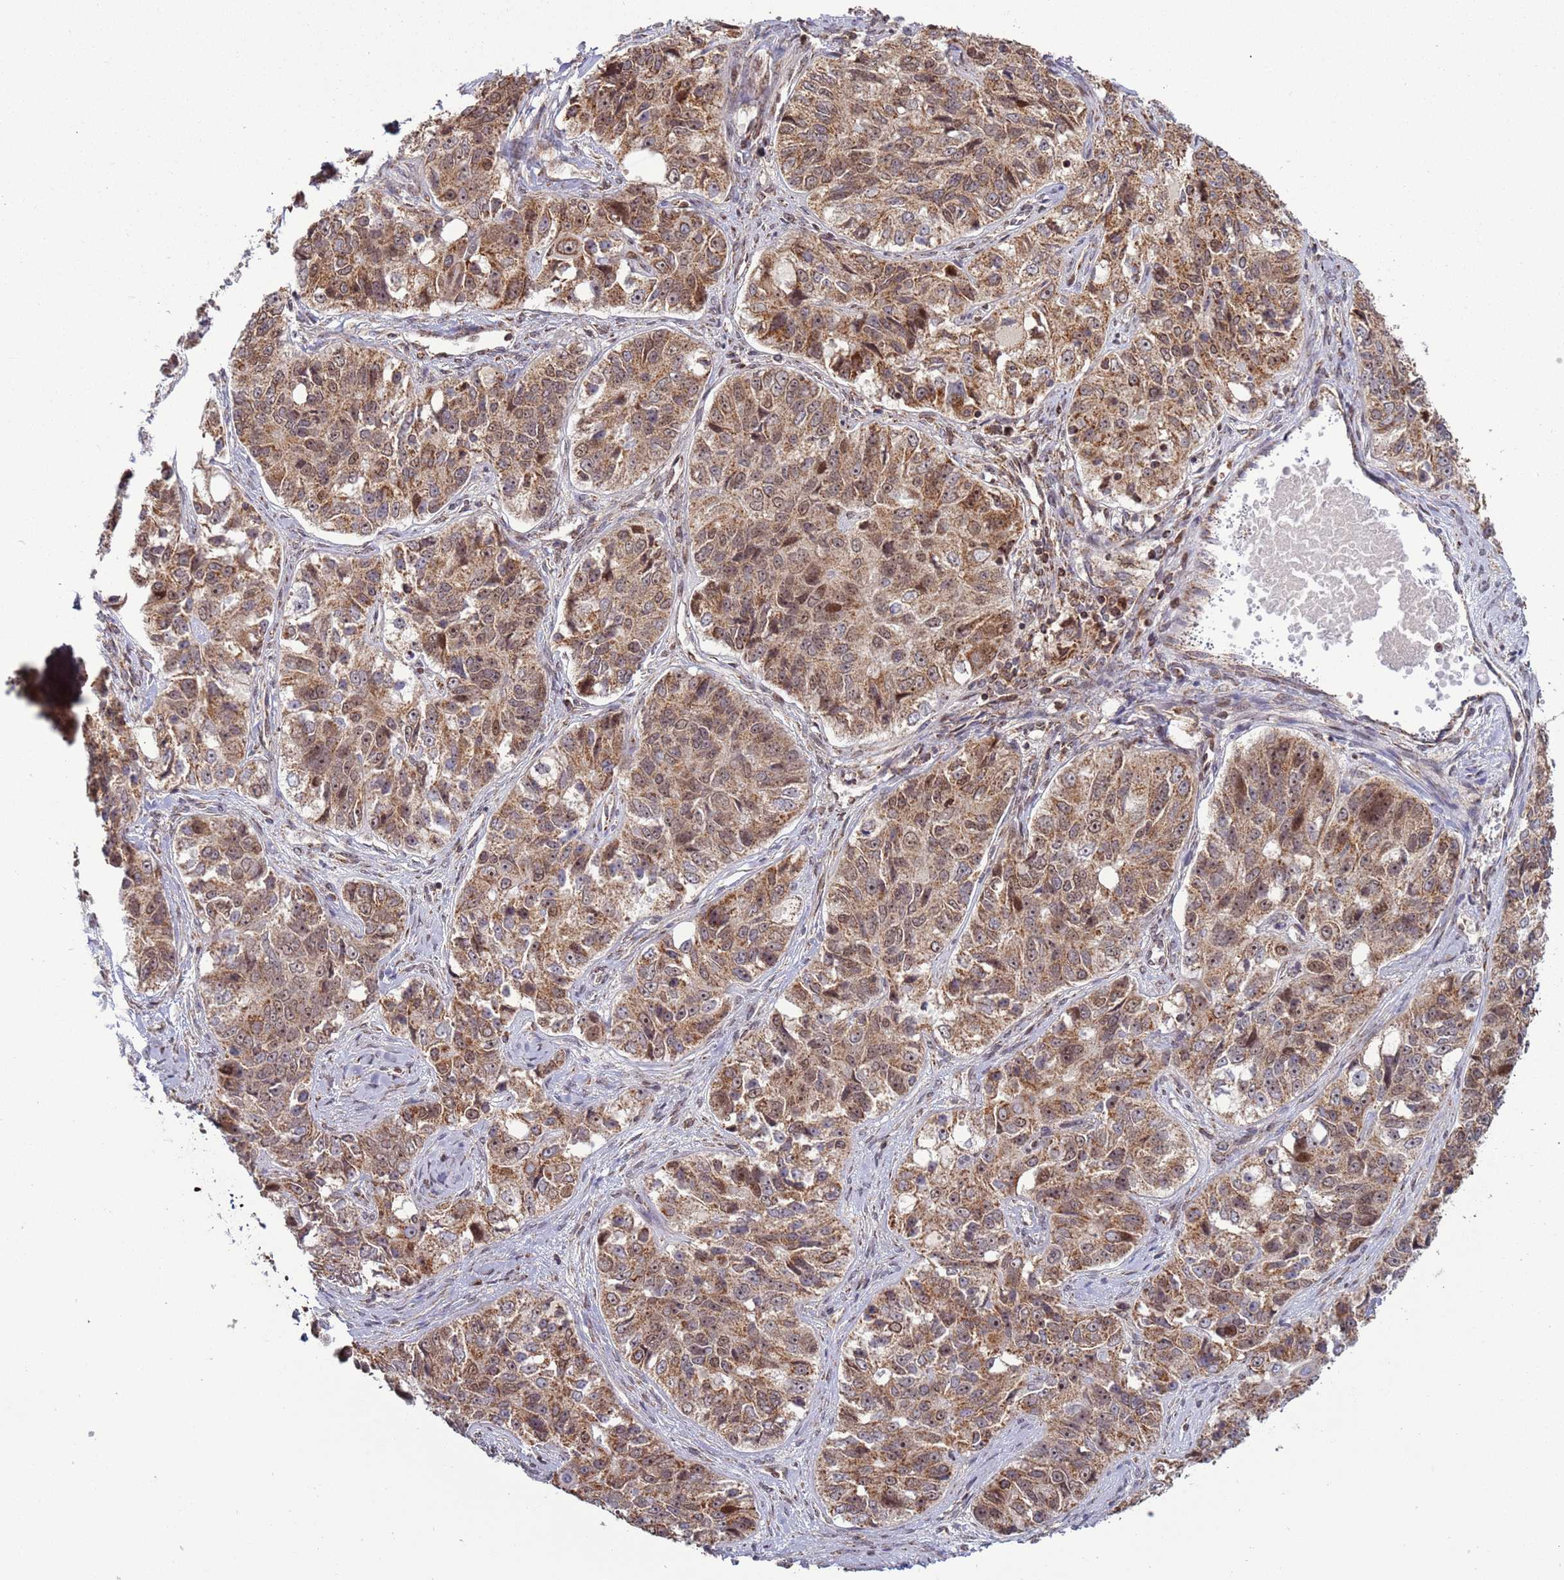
{"staining": {"intensity": "moderate", "quantity": ">75%", "location": "cytoplasmic/membranous,nuclear"}, "tissue": "ovarian cancer", "cell_type": "Tumor cells", "image_type": "cancer", "snomed": [{"axis": "morphology", "description": "Carcinoma, endometroid"}, {"axis": "topography", "description": "Ovary"}], "caption": "Protein expression analysis of ovarian endometroid carcinoma displays moderate cytoplasmic/membranous and nuclear expression in approximately >75% of tumor cells.", "gene": "RCOR2", "patient": {"sex": "female", "age": 51}}